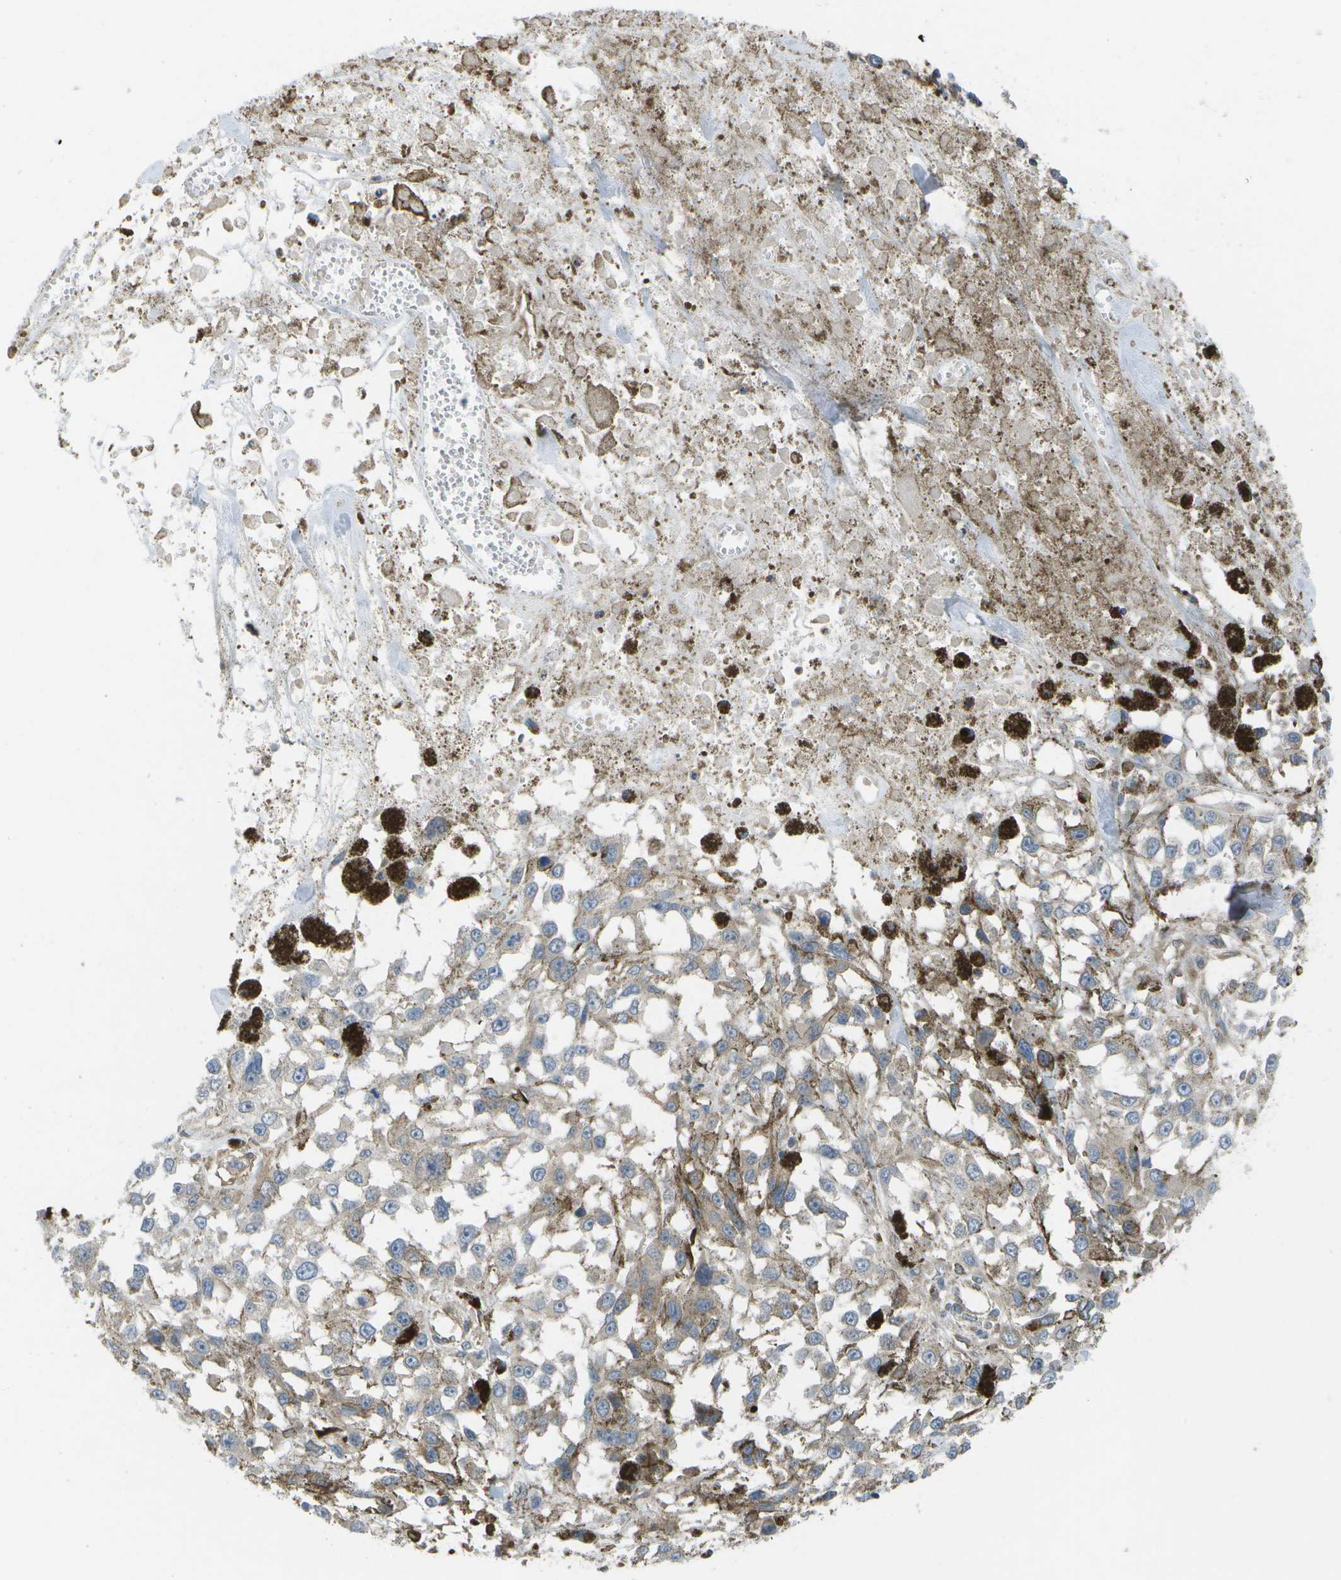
{"staining": {"intensity": "weak", "quantity": "<25%", "location": "cytoplasmic/membranous"}, "tissue": "melanoma", "cell_type": "Tumor cells", "image_type": "cancer", "snomed": [{"axis": "morphology", "description": "Malignant melanoma, Metastatic site"}, {"axis": "topography", "description": "Lymph node"}], "caption": "Image shows no significant protein positivity in tumor cells of malignant melanoma (metastatic site).", "gene": "DPM3", "patient": {"sex": "male", "age": 59}}